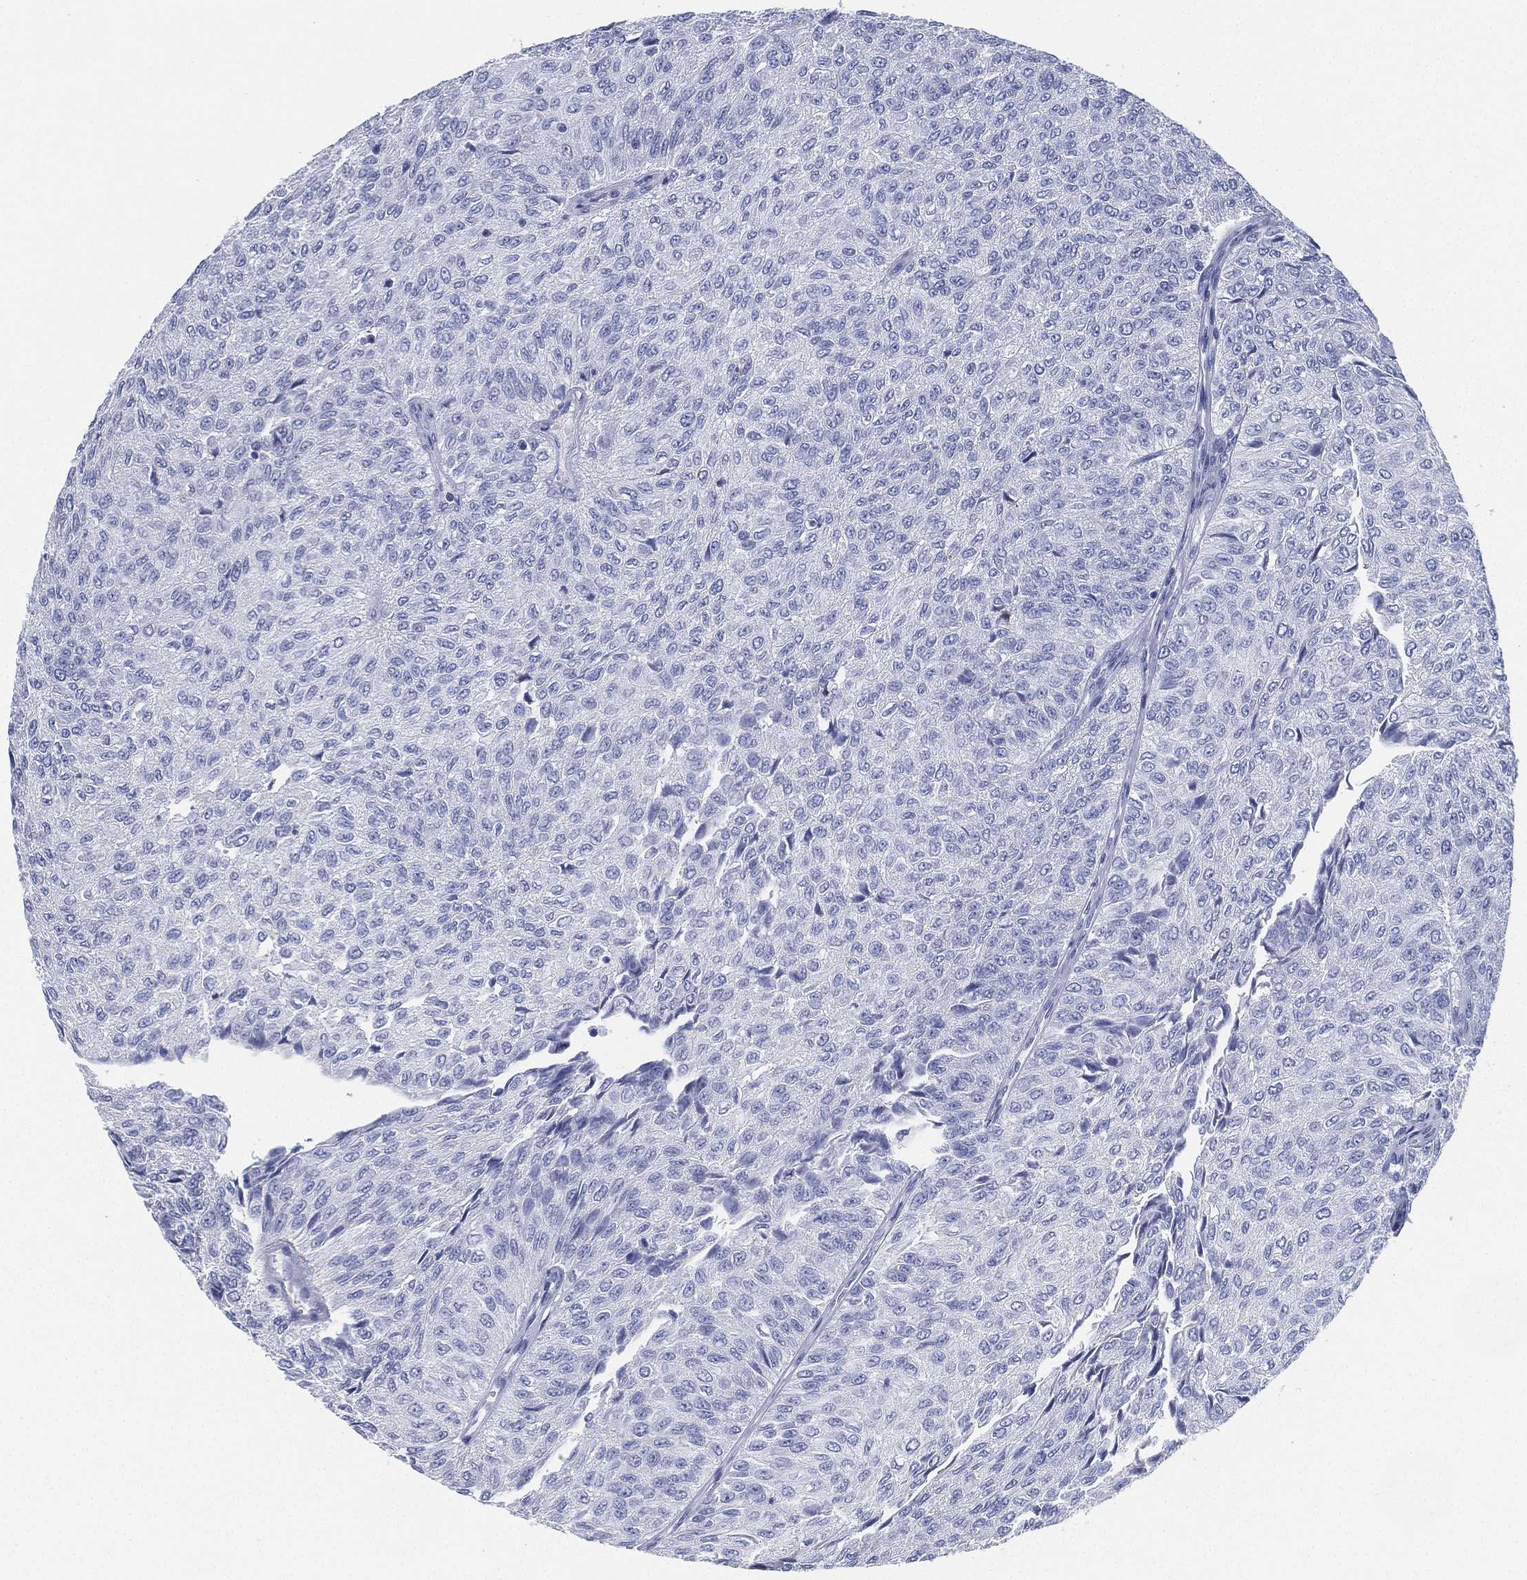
{"staining": {"intensity": "negative", "quantity": "none", "location": "none"}, "tissue": "urothelial cancer", "cell_type": "Tumor cells", "image_type": "cancer", "snomed": [{"axis": "morphology", "description": "Urothelial carcinoma, Low grade"}, {"axis": "topography", "description": "Urinary bladder"}], "caption": "Immunohistochemistry (IHC) image of urothelial cancer stained for a protein (brown), which reveals no staining in tumor cells.", "gene": "DEFB121", "patient": {"sex": "male", "age": 78}}